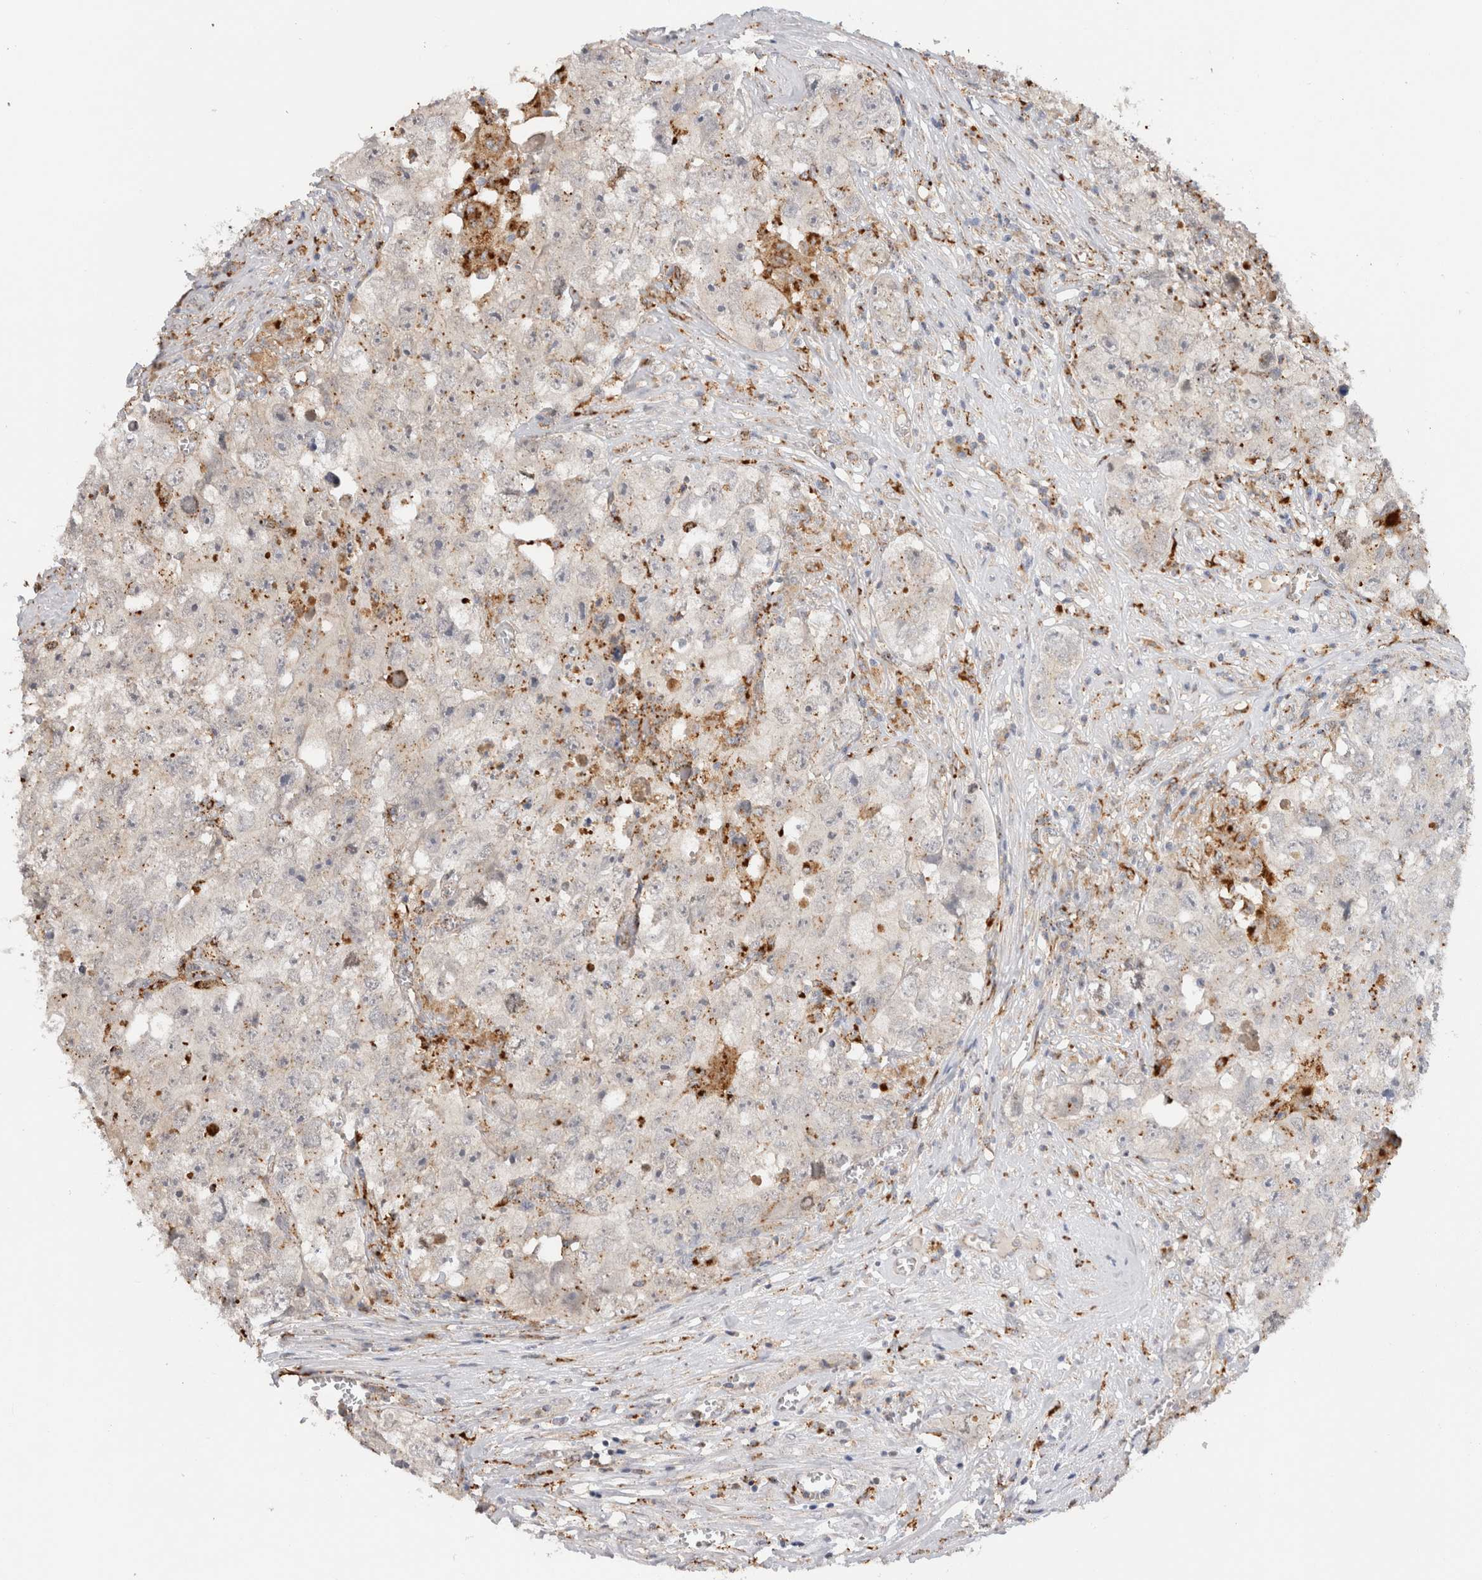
{"staining": {"intensity": "negative", "quantity": "none", "location": "none"}, "tissue": "testis cancer", "cell_type": "Tumor cells", "image_type": "cancer", "snomed": [{"axis": "morphology", "description": "Seminoma, NOS"}, {"axis": "morphology", "description": "Carcinoma, Embryonal, NOS"}, {"axis": "topography", "description": "Testis"}], "caption": "High power microscopy micrograph of an IHC histopathology image of seminoma (testis), revealing no significant positivity in tumor cells.", "gene": "GNS", "patient": {"sex": "male", "age": 43}}